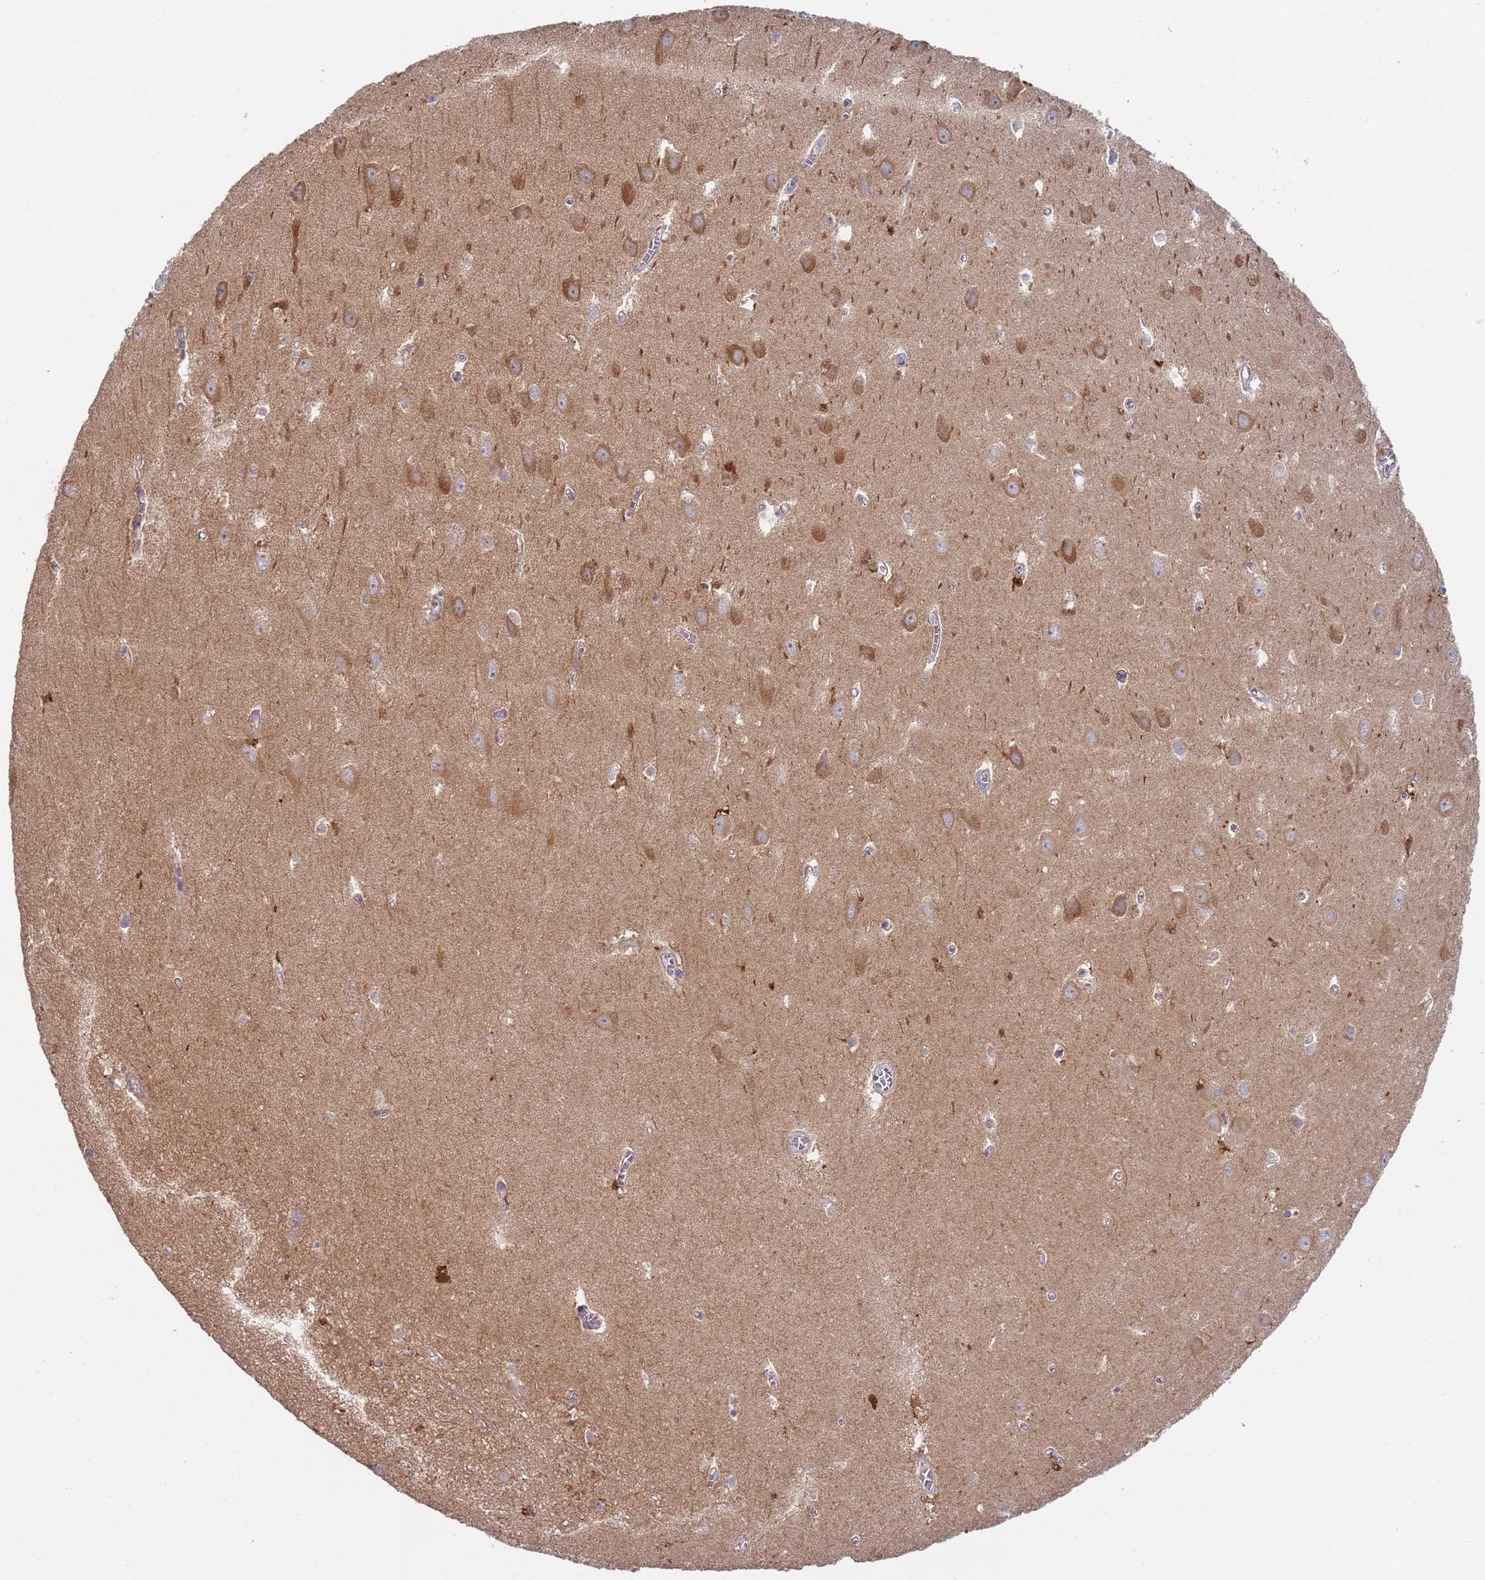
{"staining": {"intensity": "negative", "quantity": "none", "location": "none"}, "tissue": "hippocampus", "cell_type": "Glial cells", "image_type": "normal", "snomed": [{"axis": "morphology", "description": "Normal tissue, NOS"}, {"axis": "topography", "description": "Hippocampus"}], "caption": "DAB (3,3'-diaminobenzidine) immunohistochemical staining of benign human hippocampus shows no significant staining in glial cells.", "gene": "MALRD1", "patient": {"sex": "female", "age": 64}}